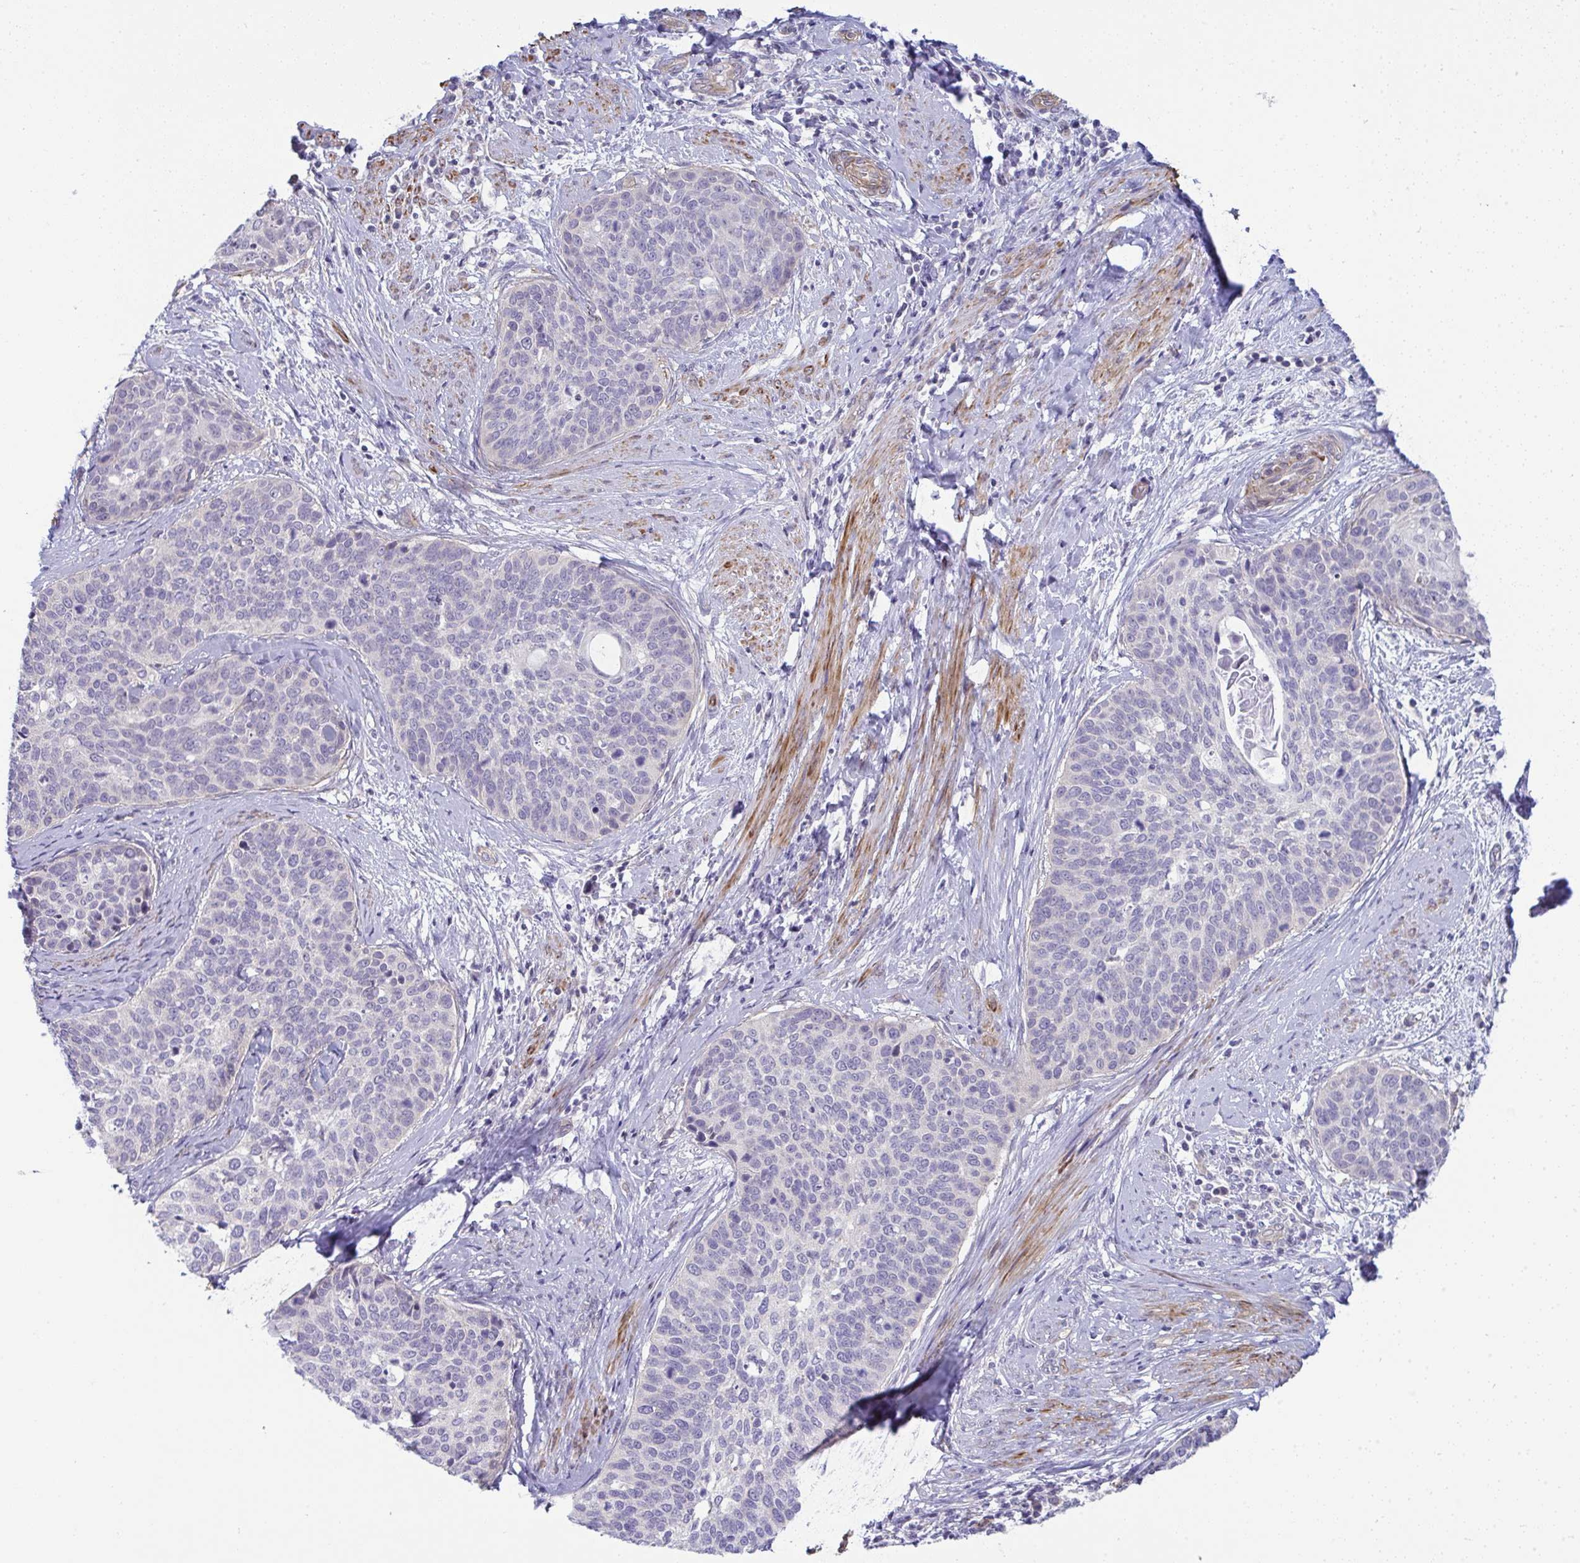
{"staining": {"intensity": "negative", "quantity": "none", "location": "none"}, "tissue": "cervical cancer", "cell_type": "Tumor cells", "image_type": "cancer", "snomed": [{"axis": "morphology", "description": "Squamous cell carcinoma, NOS"}, {"axis": "topography", "description": "Cervix"}], "caption": "Tumor cells show no significant staining in cervical squamous cell carcinoma.", "gene": "MYL12A", "patient": {"sex": "female", "age": 69}}